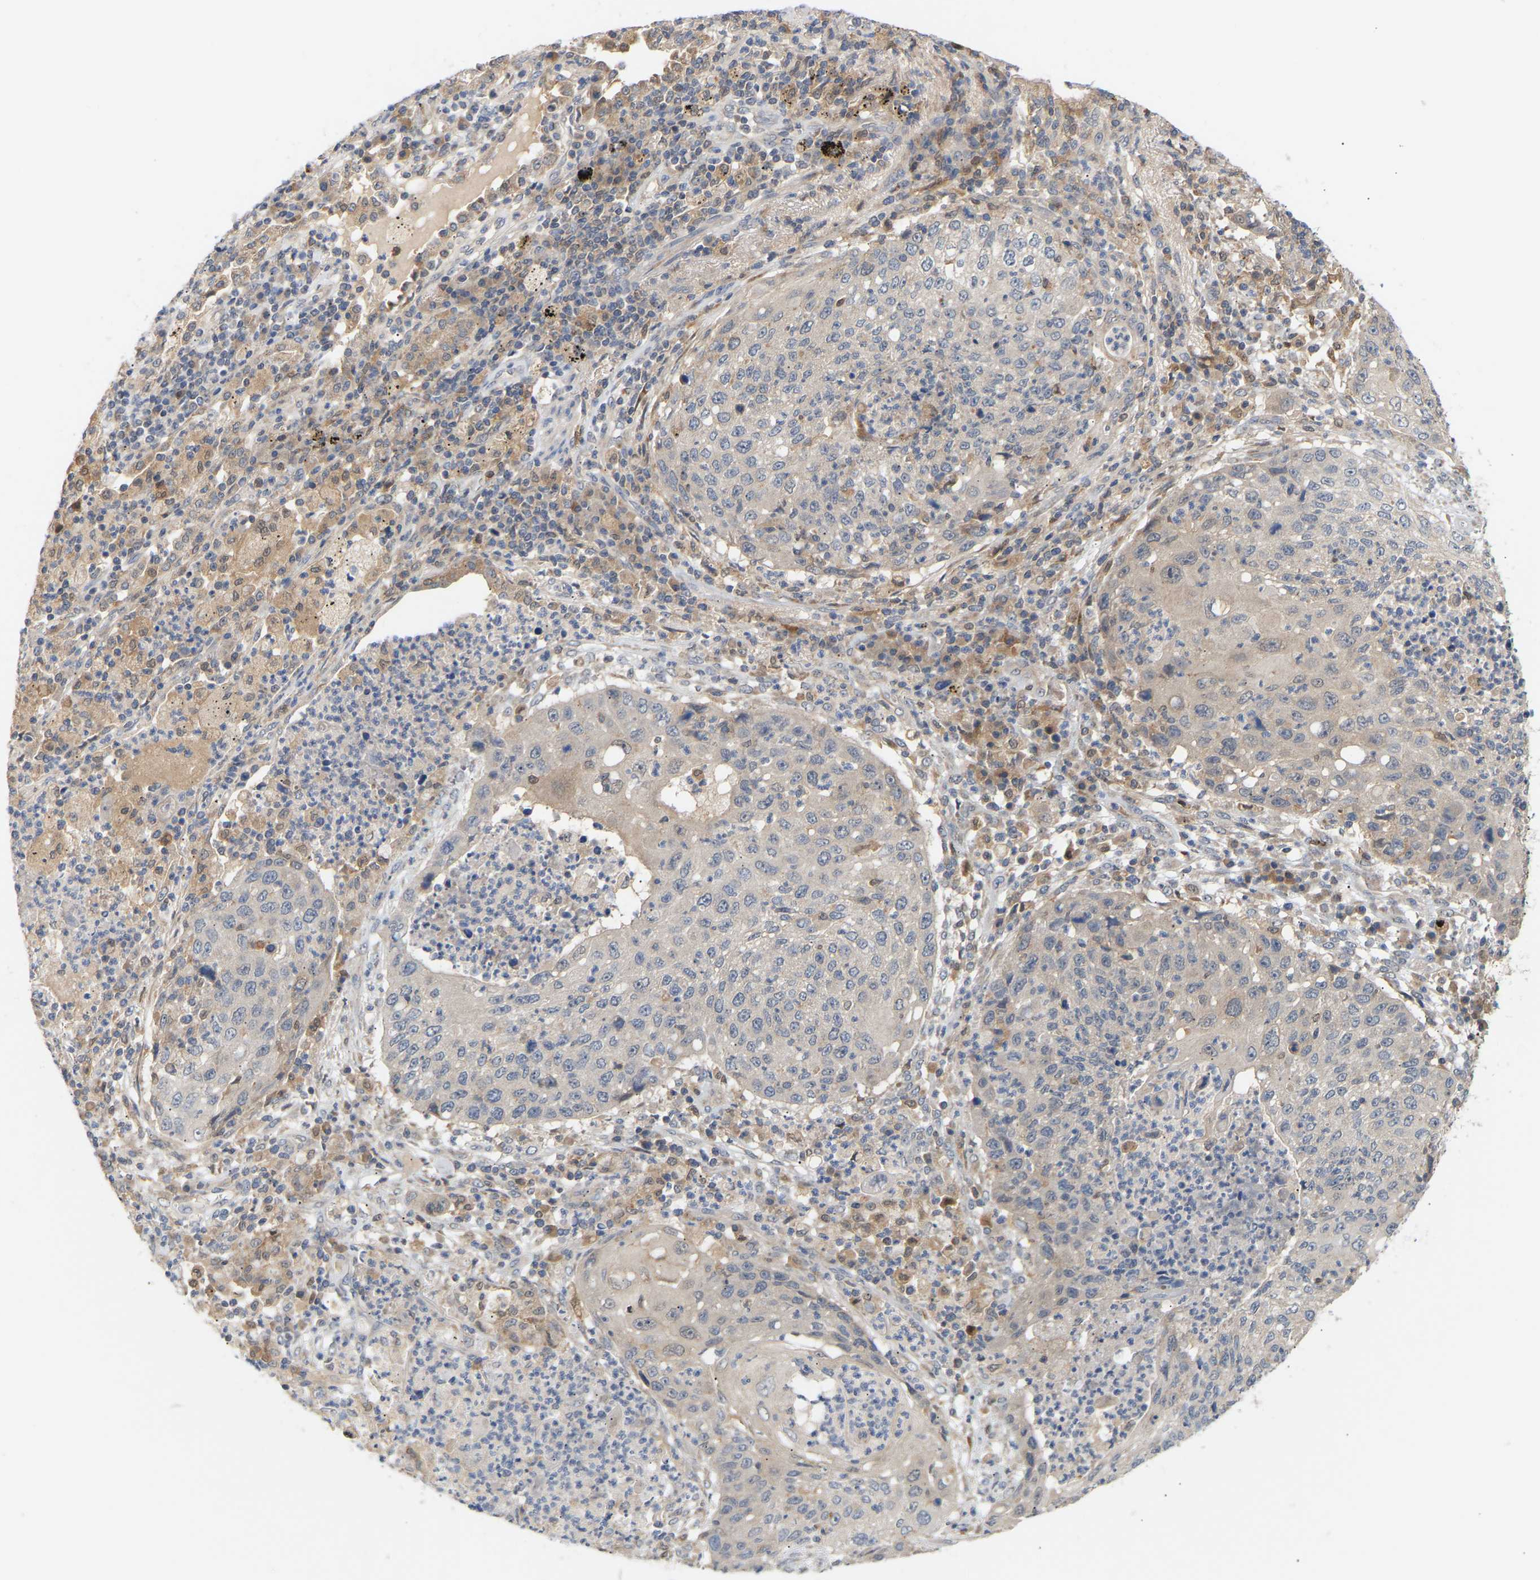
{"staining": {"intensity": "weak", "quantity": "<25%", "location": "cytoplasmic/membranous"}, "tissue": "lung cancer", "cell_type": "Tumor cells", "image_type": "cancer", "snomed": [{"axis": "morphology", "description": "Squamous cell carcinoma, NOS"}, {"axis": "topography", "description": "Lung"}], "caption": "Immunohistochemistry image of neoplastic tissue: lung cancer (squamous cell carcinoma) stained with DAB (3,3'-diaminobenzidine) shows no significant protein expression in tumor cells. (DAB immunohistochemistry (IHC), high magnification).", "gene": "TPMT", "patient": {"sex": "female", "age": 63}}